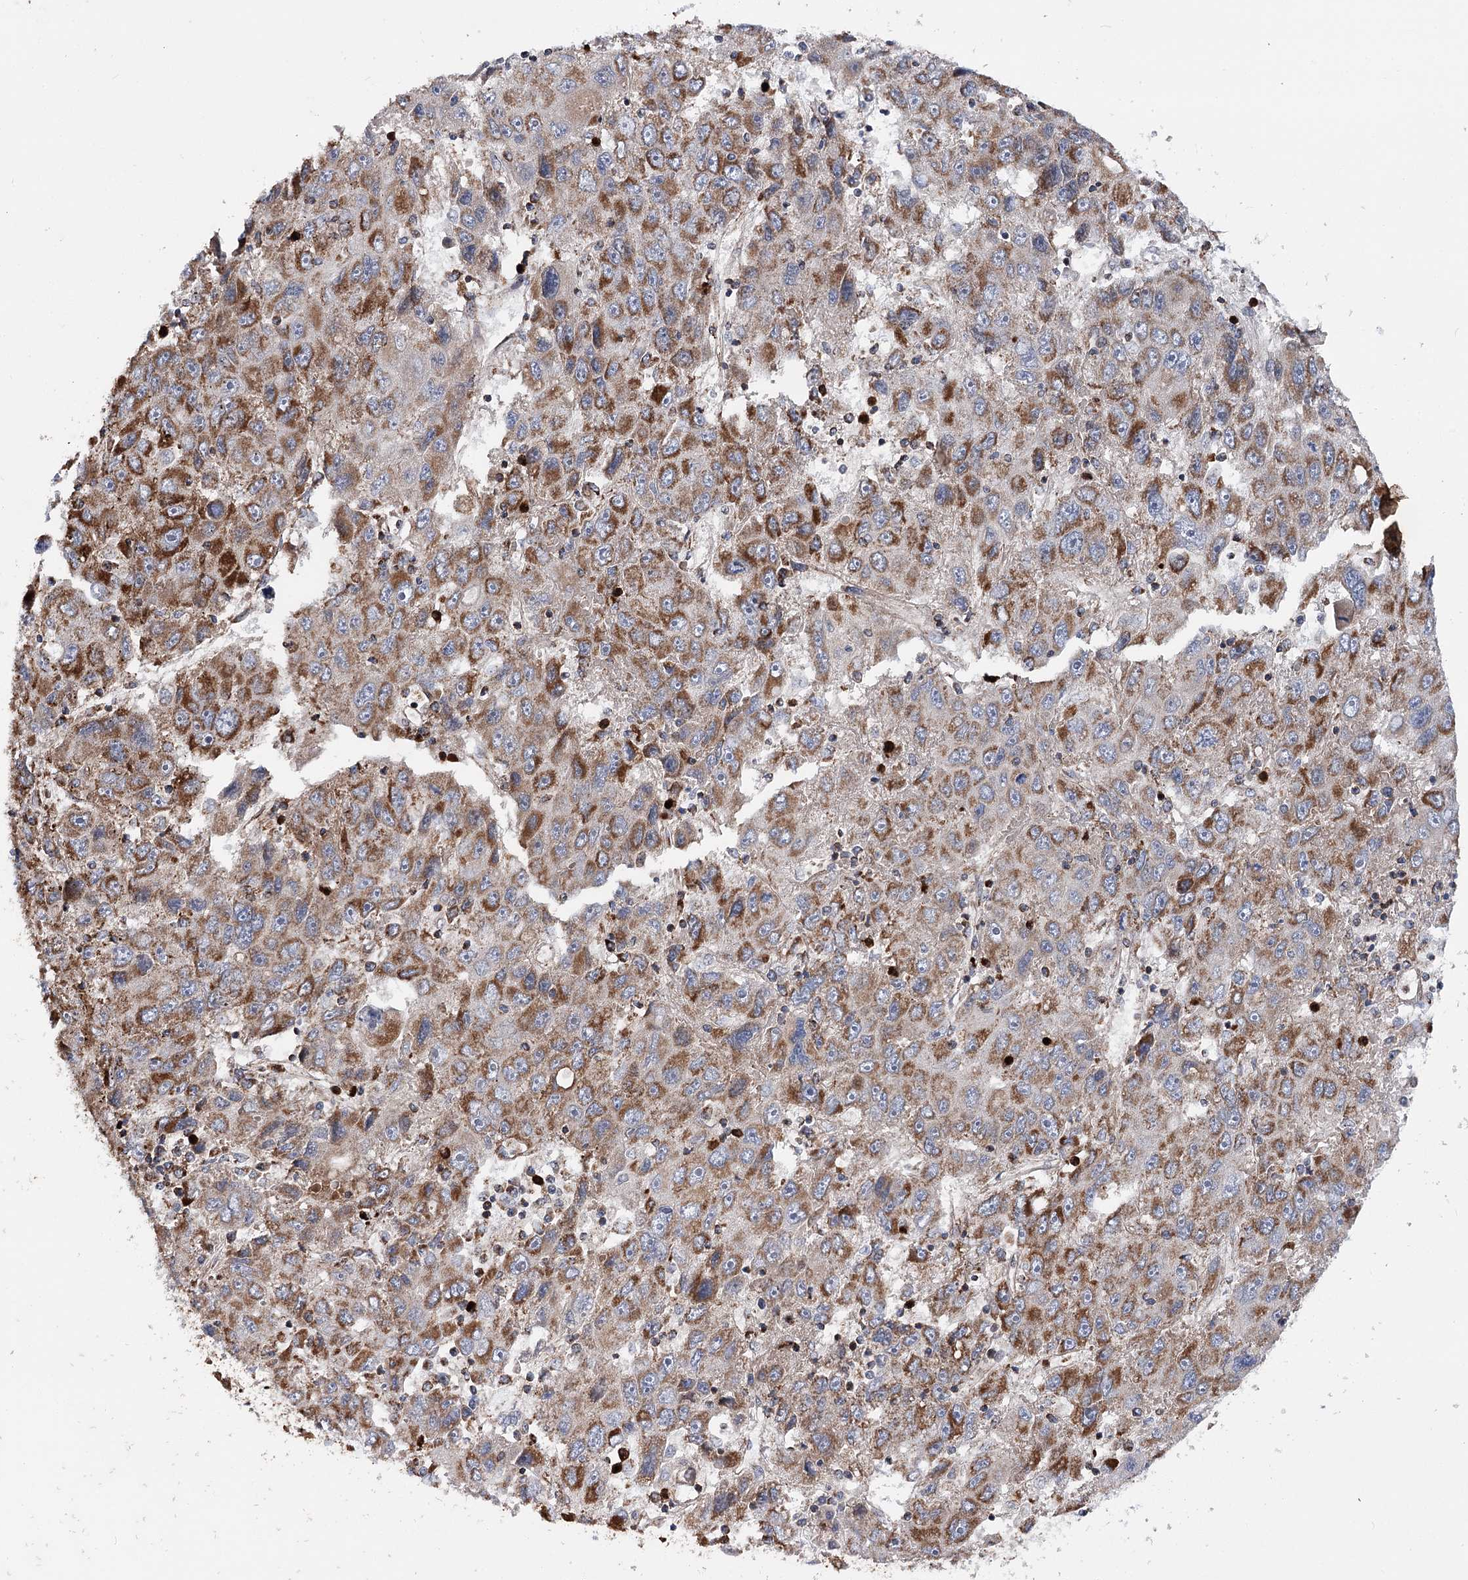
{"staining": {"intensity": "moderate", "quantity": ">75%", "location": "cytoplasmic/membranous"}, "tissue": "liver cancer", "cell_type": "Tumor cells", "image_type": "cancer", "snomed": [{"axis": "morphology", "description": "Carcinoma, Hepatocellular, NOS"}, {"axis": "topography", "description": "Liver"}], "caption": "This is an image of immunohistochemistry (IHC) staining of liver hepatocellular carcinoma, which shows moderate expression in the cytoplasmic/membranous of tumor cells.", "gene": "FGFR1OP2", "patient": {"sex": "male", "age": 49}}